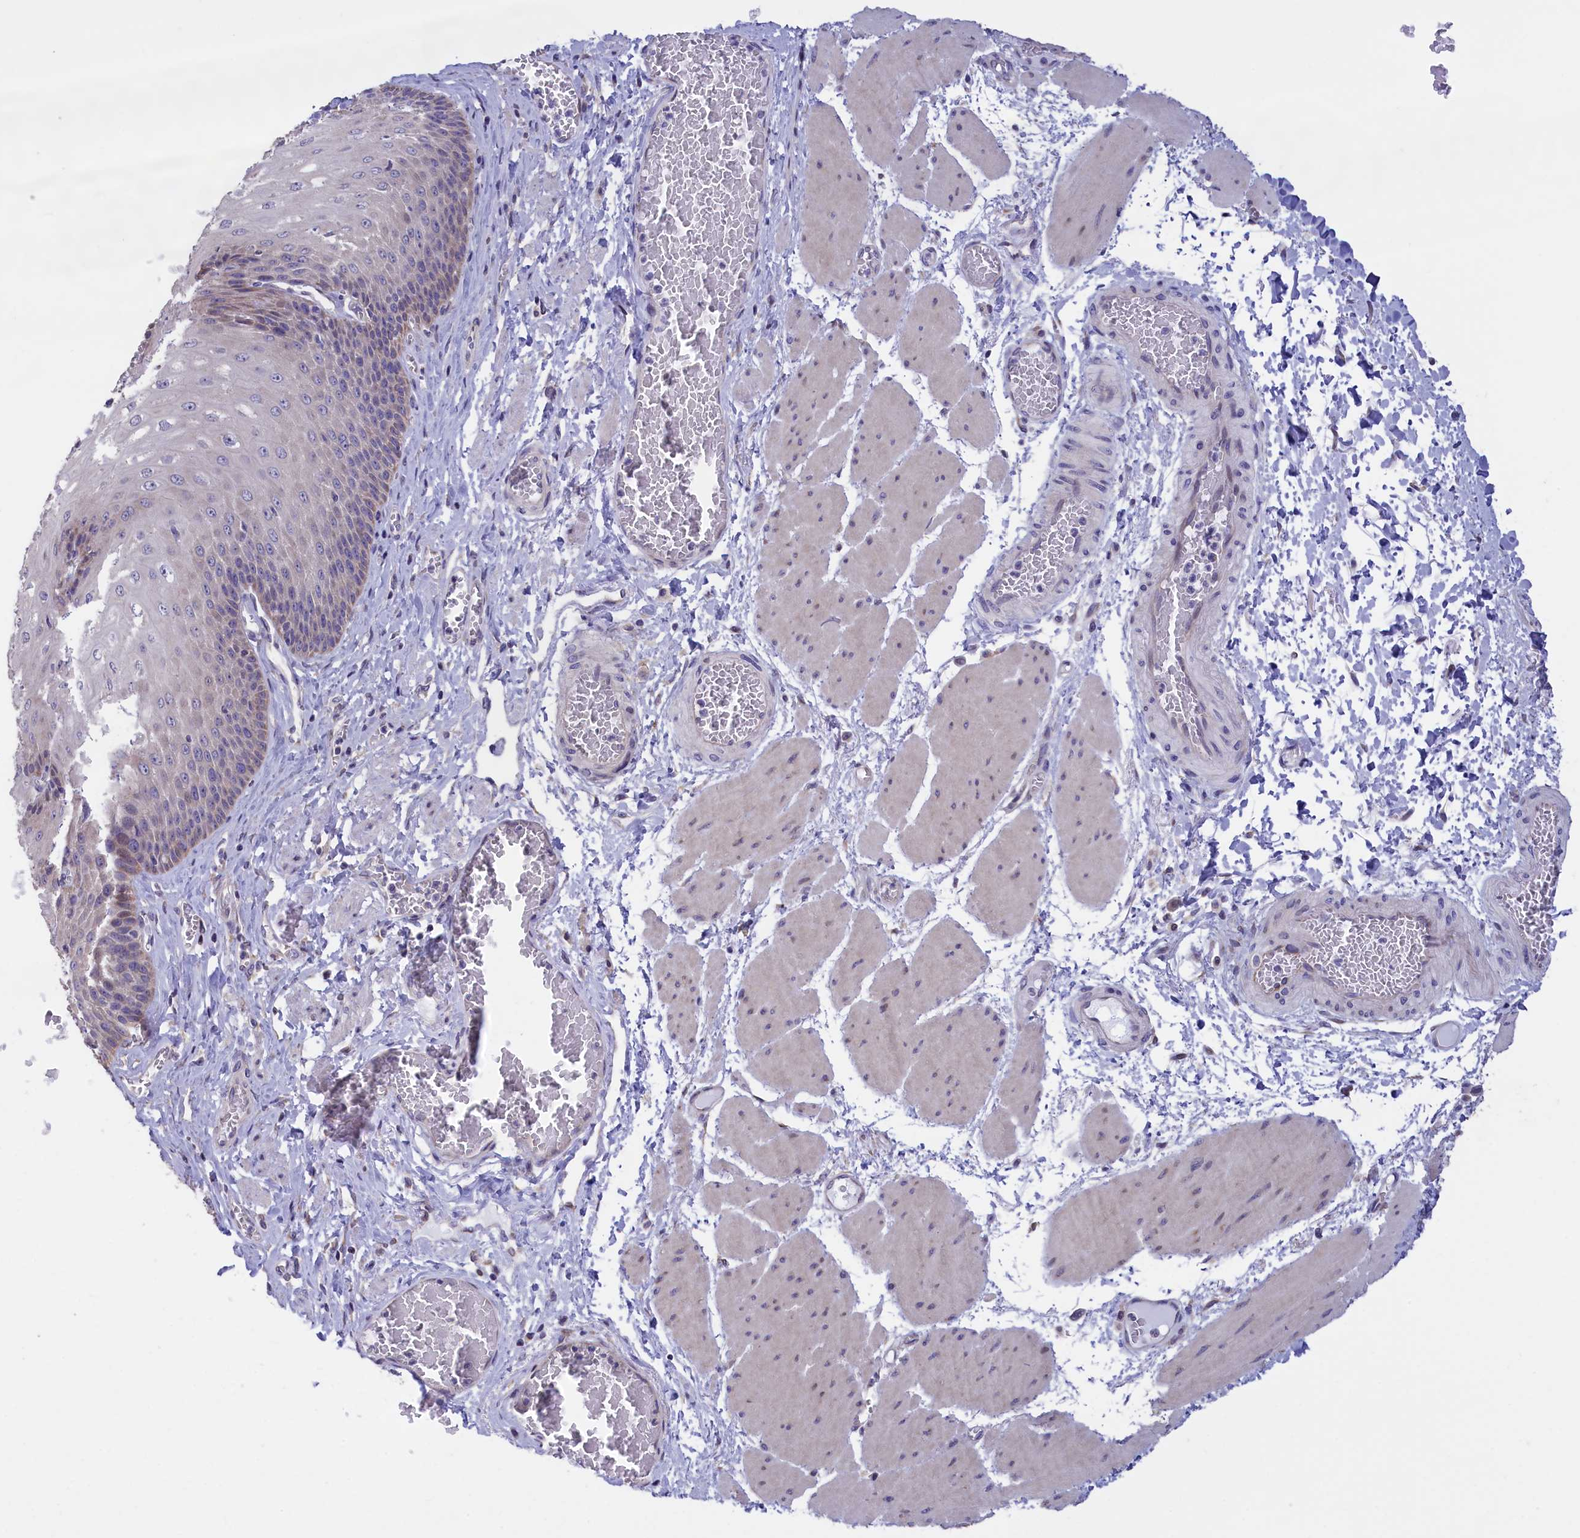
{"staining": {"intensity": "weak", "quantity": "<25%", "location": "cytoplasmic/membranous"}, "tissue": "esophagus", "cell_type": "Squamous epithelial cells", "image_type": "normal", "snomed": [{"axis": "morphology", "description": "Normal tissue, NOS"}, {"axis": "topography", "description": "Esophagus"}], "caption": "Squamous epithelial cells are negative for brown protein staining in unremarkable esophagus.", "gene": "CYP2U1", "patient": {"sex": "male", "age": 60}}